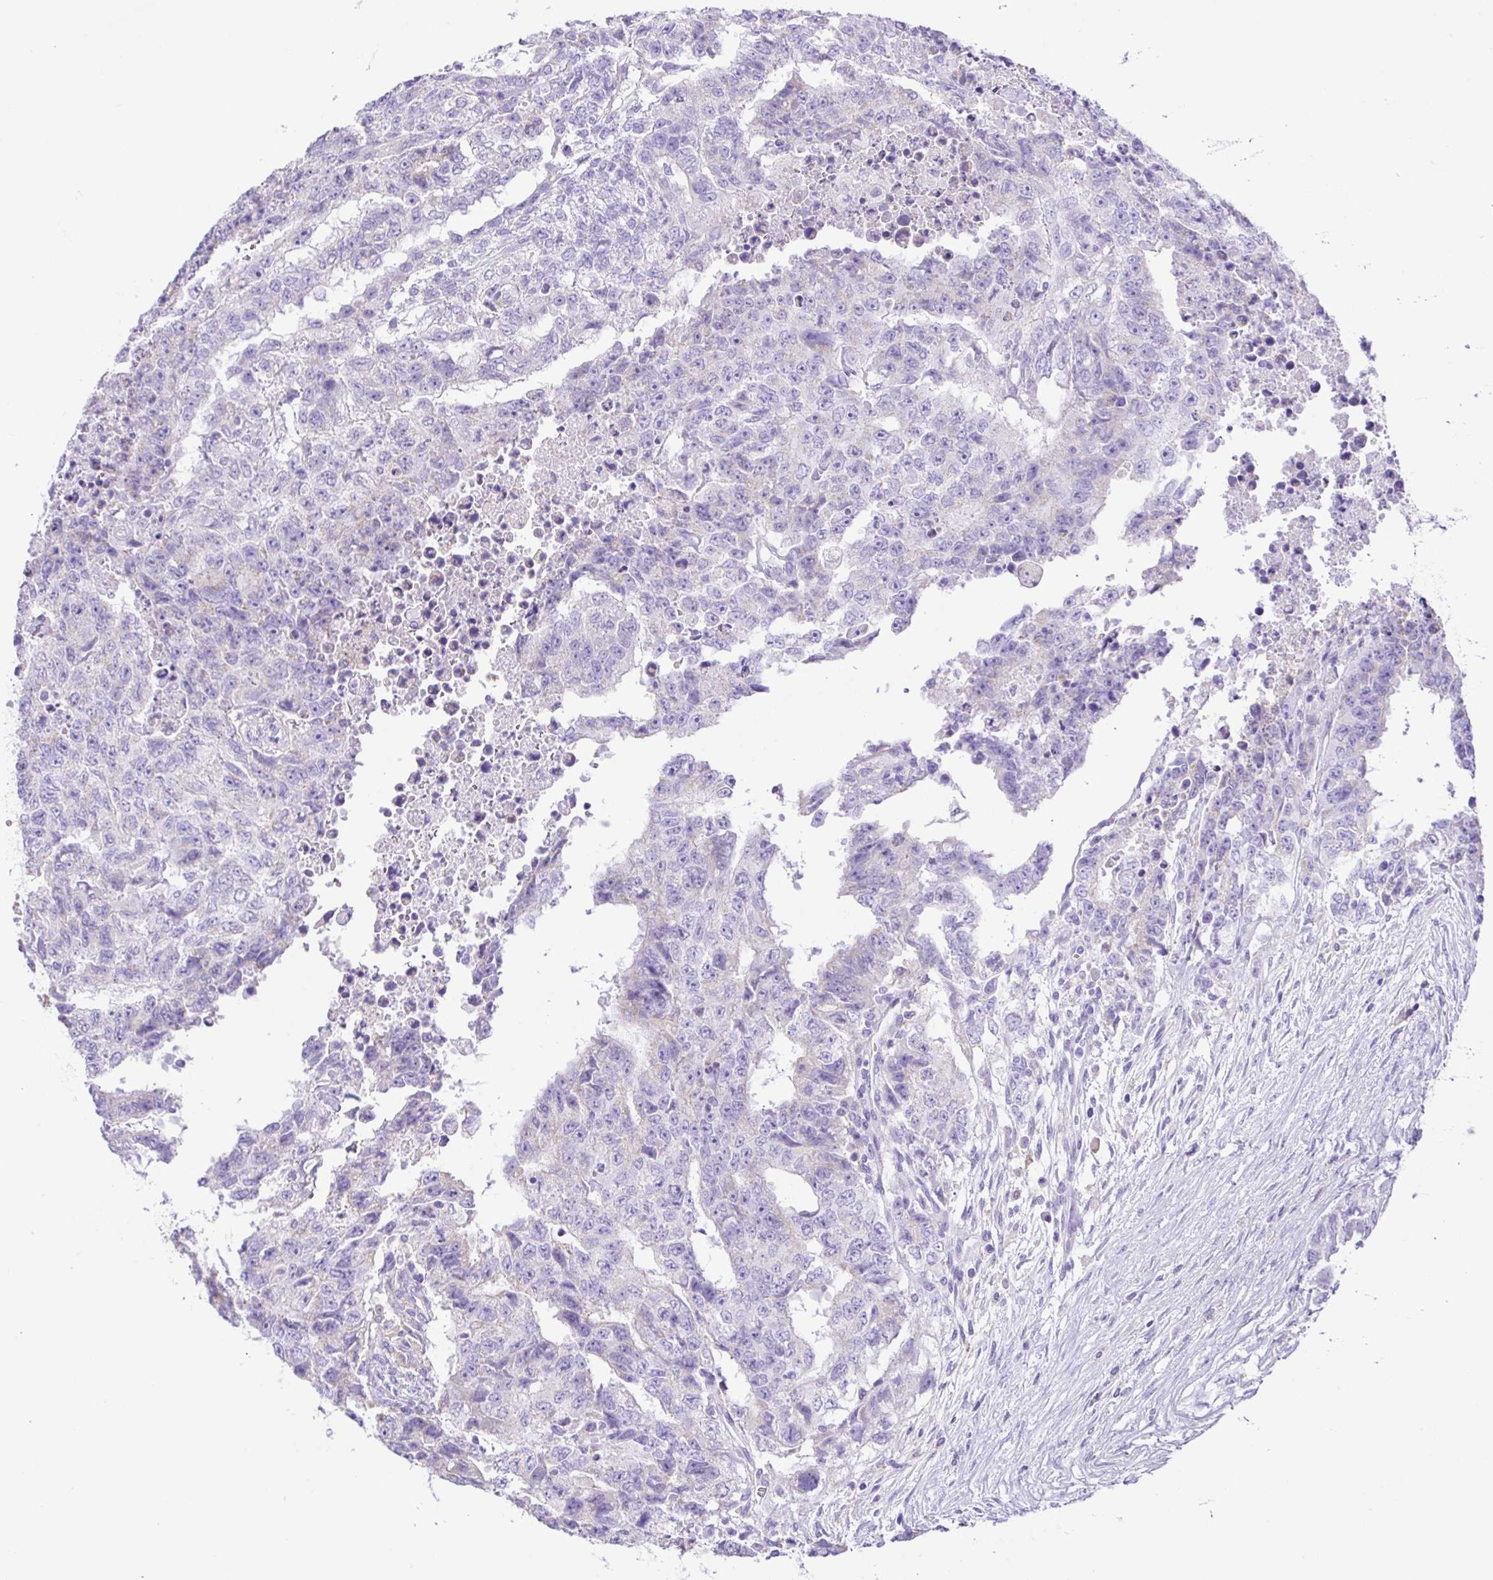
{"staining": {"intensity": "negative", "quantity": "none", "location": "none"}, "tissue": "testis cancer", "cell_type": "Tumor cells", "image_type": "cancer", "snomed": [{"axis": "morphology", "description": "Carcinoma, Embryonal, NOS"}, {"axis": "topography", "description": "Testis"}], "caption": "Immunohistochemistry of testis cancer exhibits no positivity in tumor cells. (Brightfield microscopy of DAB immunohistochemistry (IHC) at high magnification).", "gene": "CD72", "patient": {"sex": "male", "age": 24}}